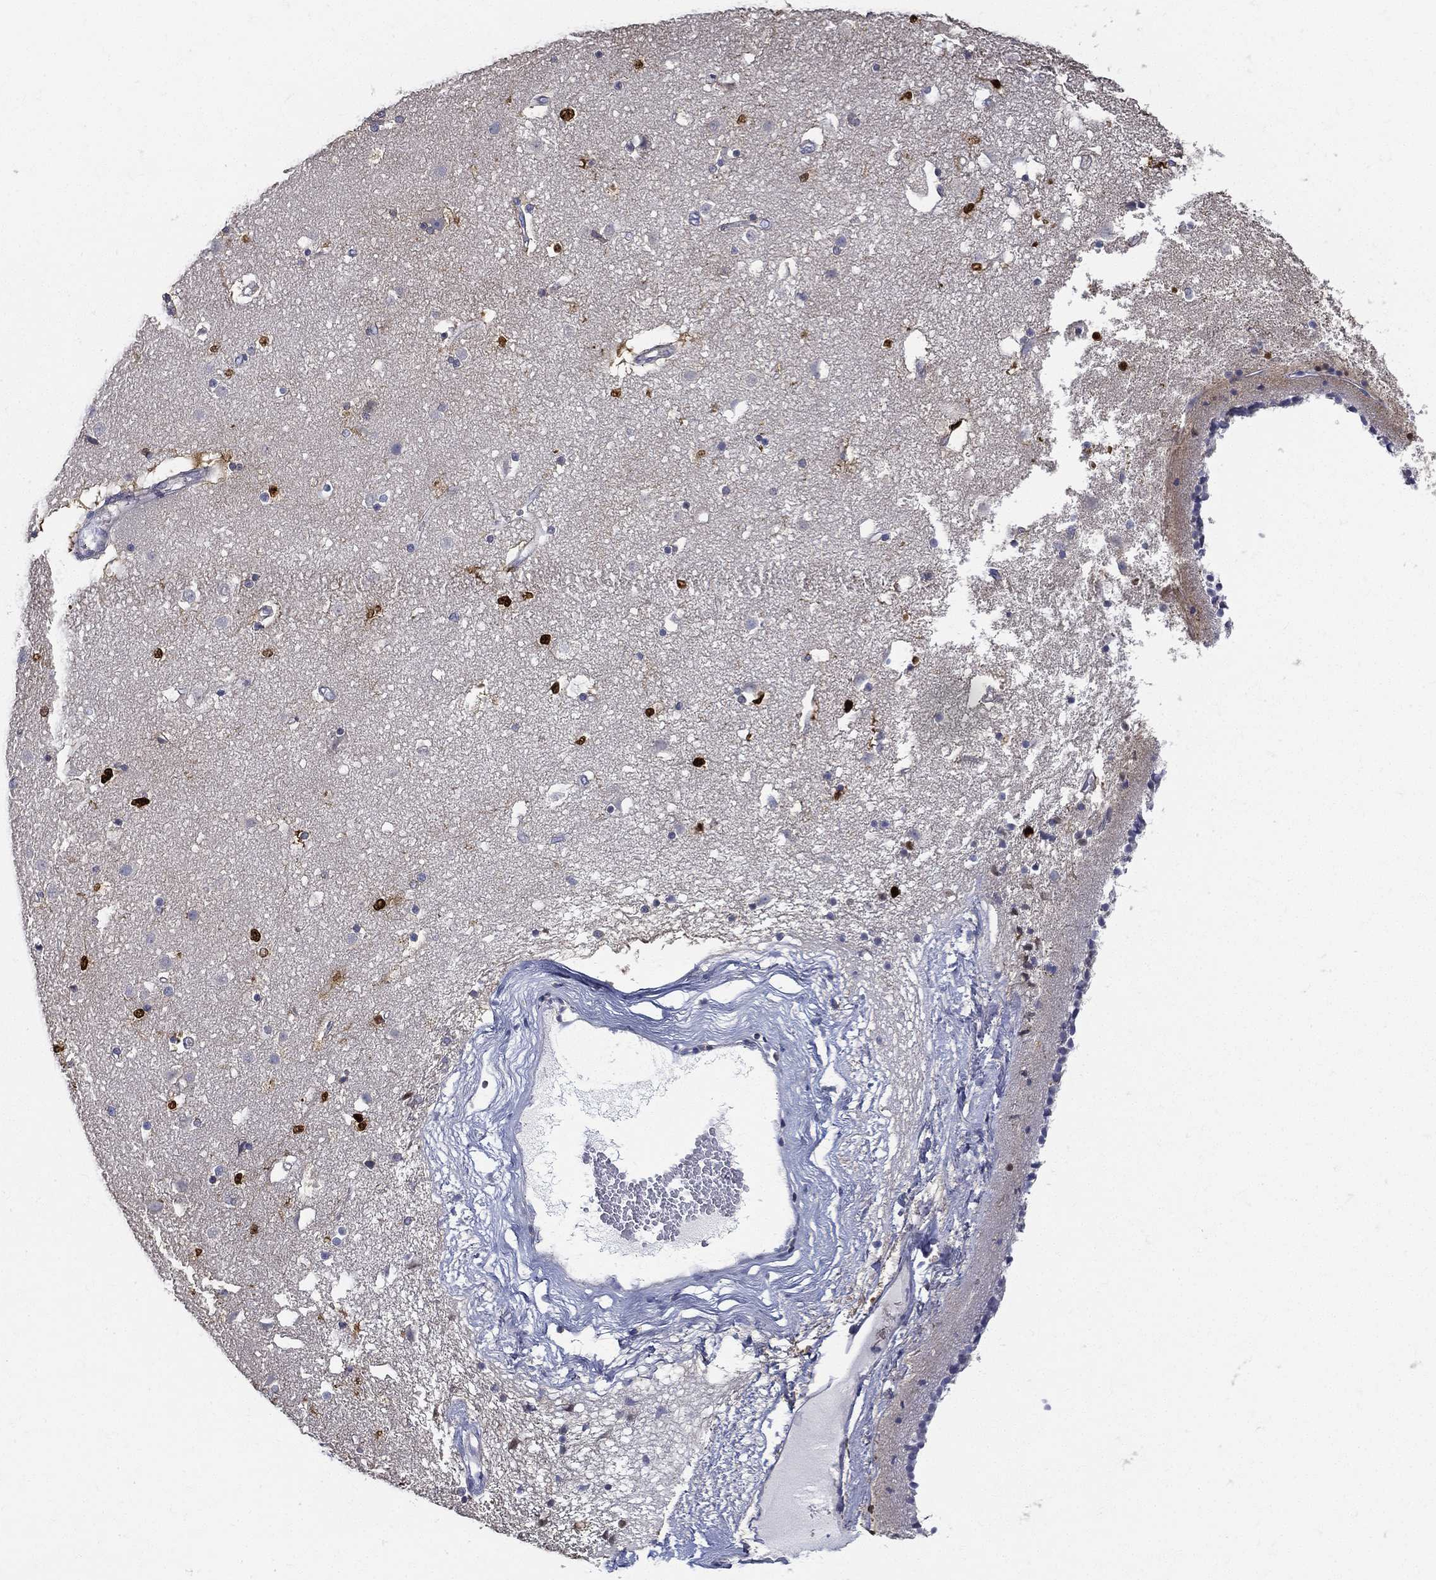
{"staining": {"intensity": "strong", "quantity": "25%-75%", "location": "nuclear"}, "tissue": "caudate", "cell_type": "Glial cells", "image_type": "normal", "snomed": [{"axis": "morphology", "description": "Normal tissue, NOS"}, {"axis": "topography", "description": "Lateral ventricle wall"}], "caption": "Immunohistochemical staining of normal human caudate exhibits high levels of strong nuclear positivity in approximately 25%-75% of glial cells.", "gene": "ETNPPL", "patient": {"sex": "female", "age": 71}}